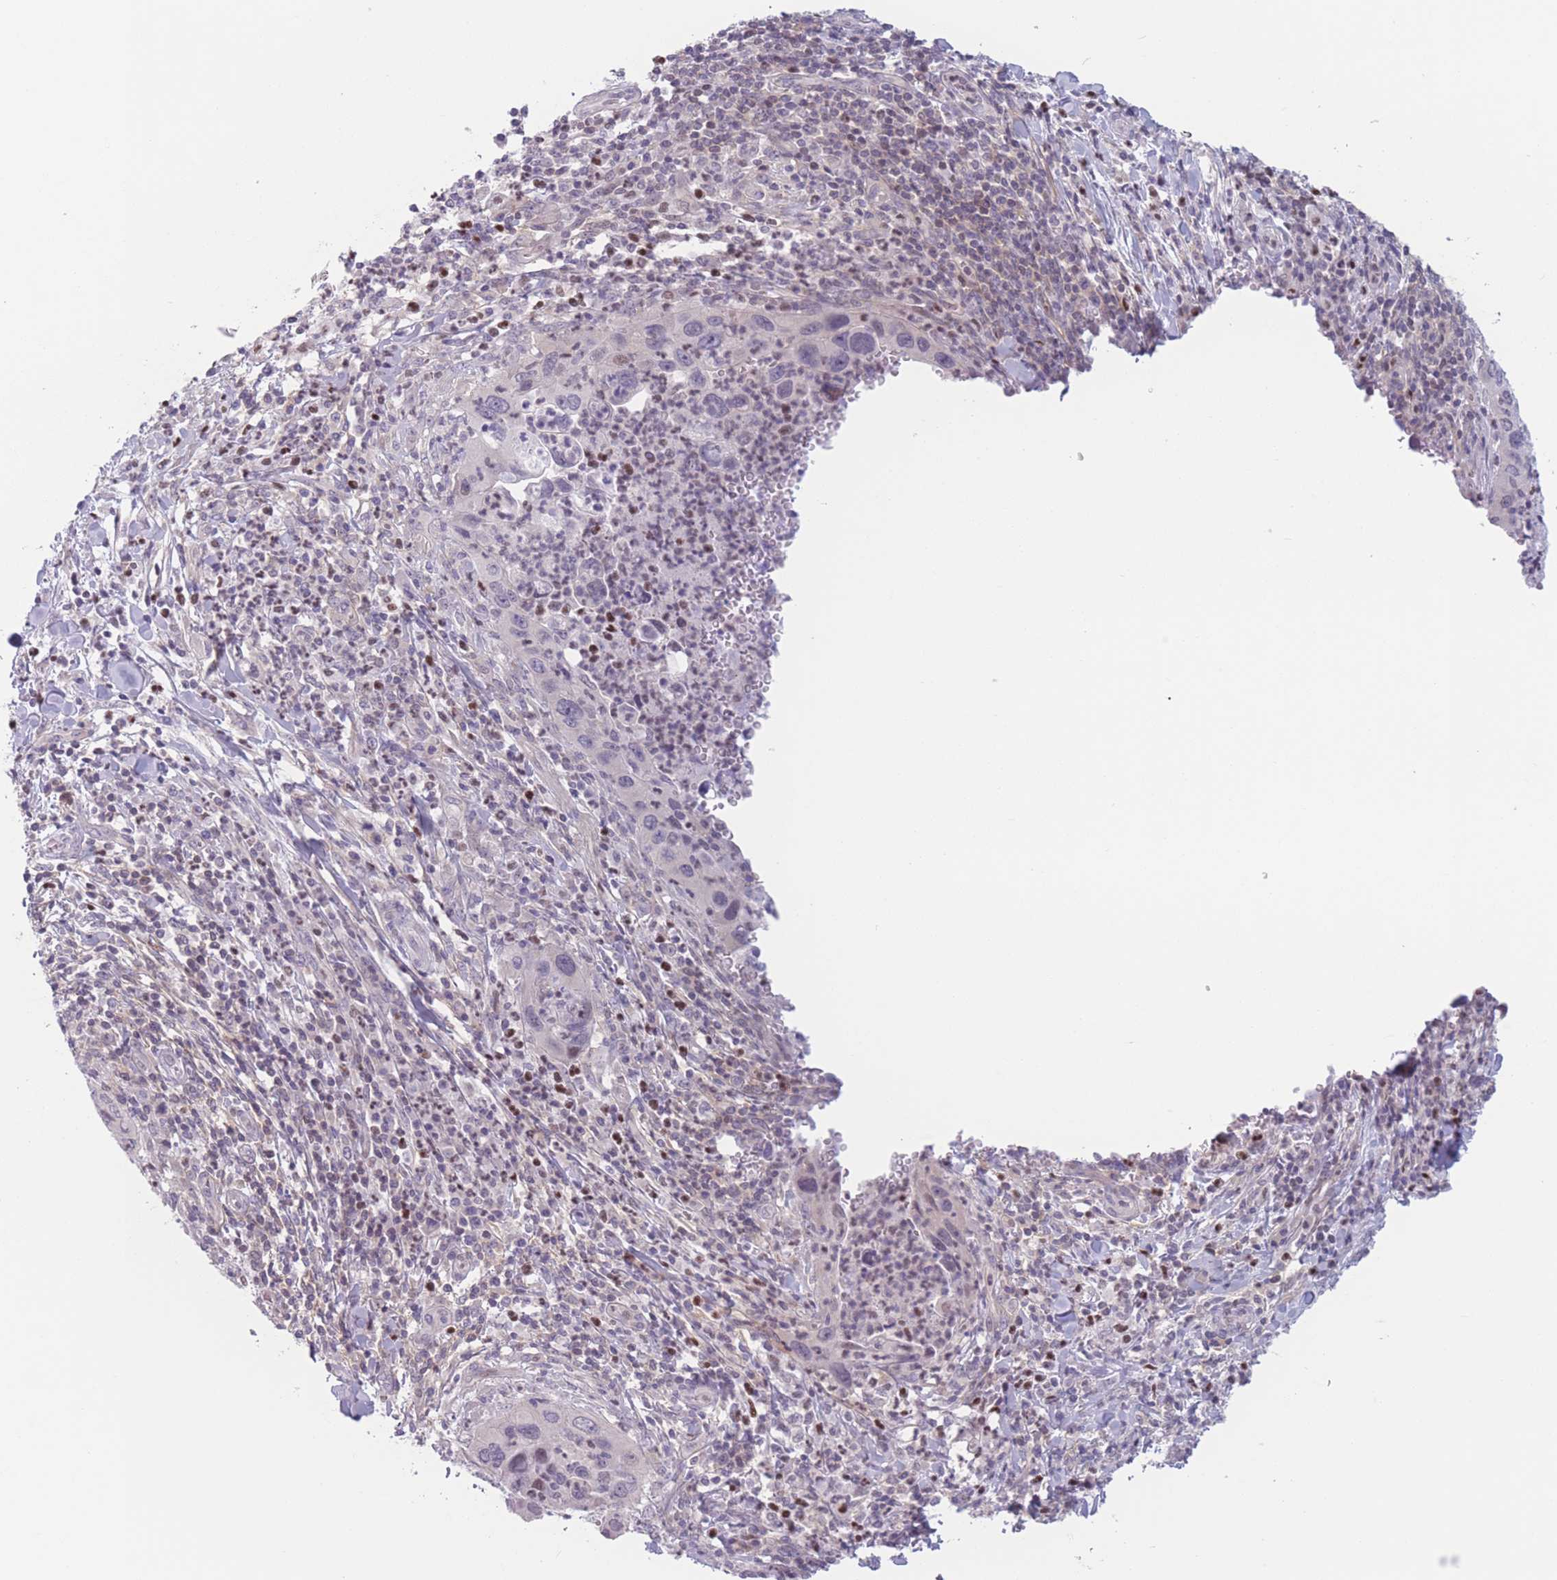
{"staining": {"intensity": "negative", "quantity": "none", "location": "none"}, "tissue": "cervical cancer", "cell_type": "Tumor cells", "image_type": "cancer", "snomed": [{"axis": "morphology", "description": "Squamous cell carcinoma, NOS"}, {"axis": "topography", "description": "Cervix"}], "caption": "The image reveals no staining of tumor cells in cervical cancer (squamous cell carcinoma).", "gene": "ZNF439", "patient": {"sex": "female", "age": 38}}